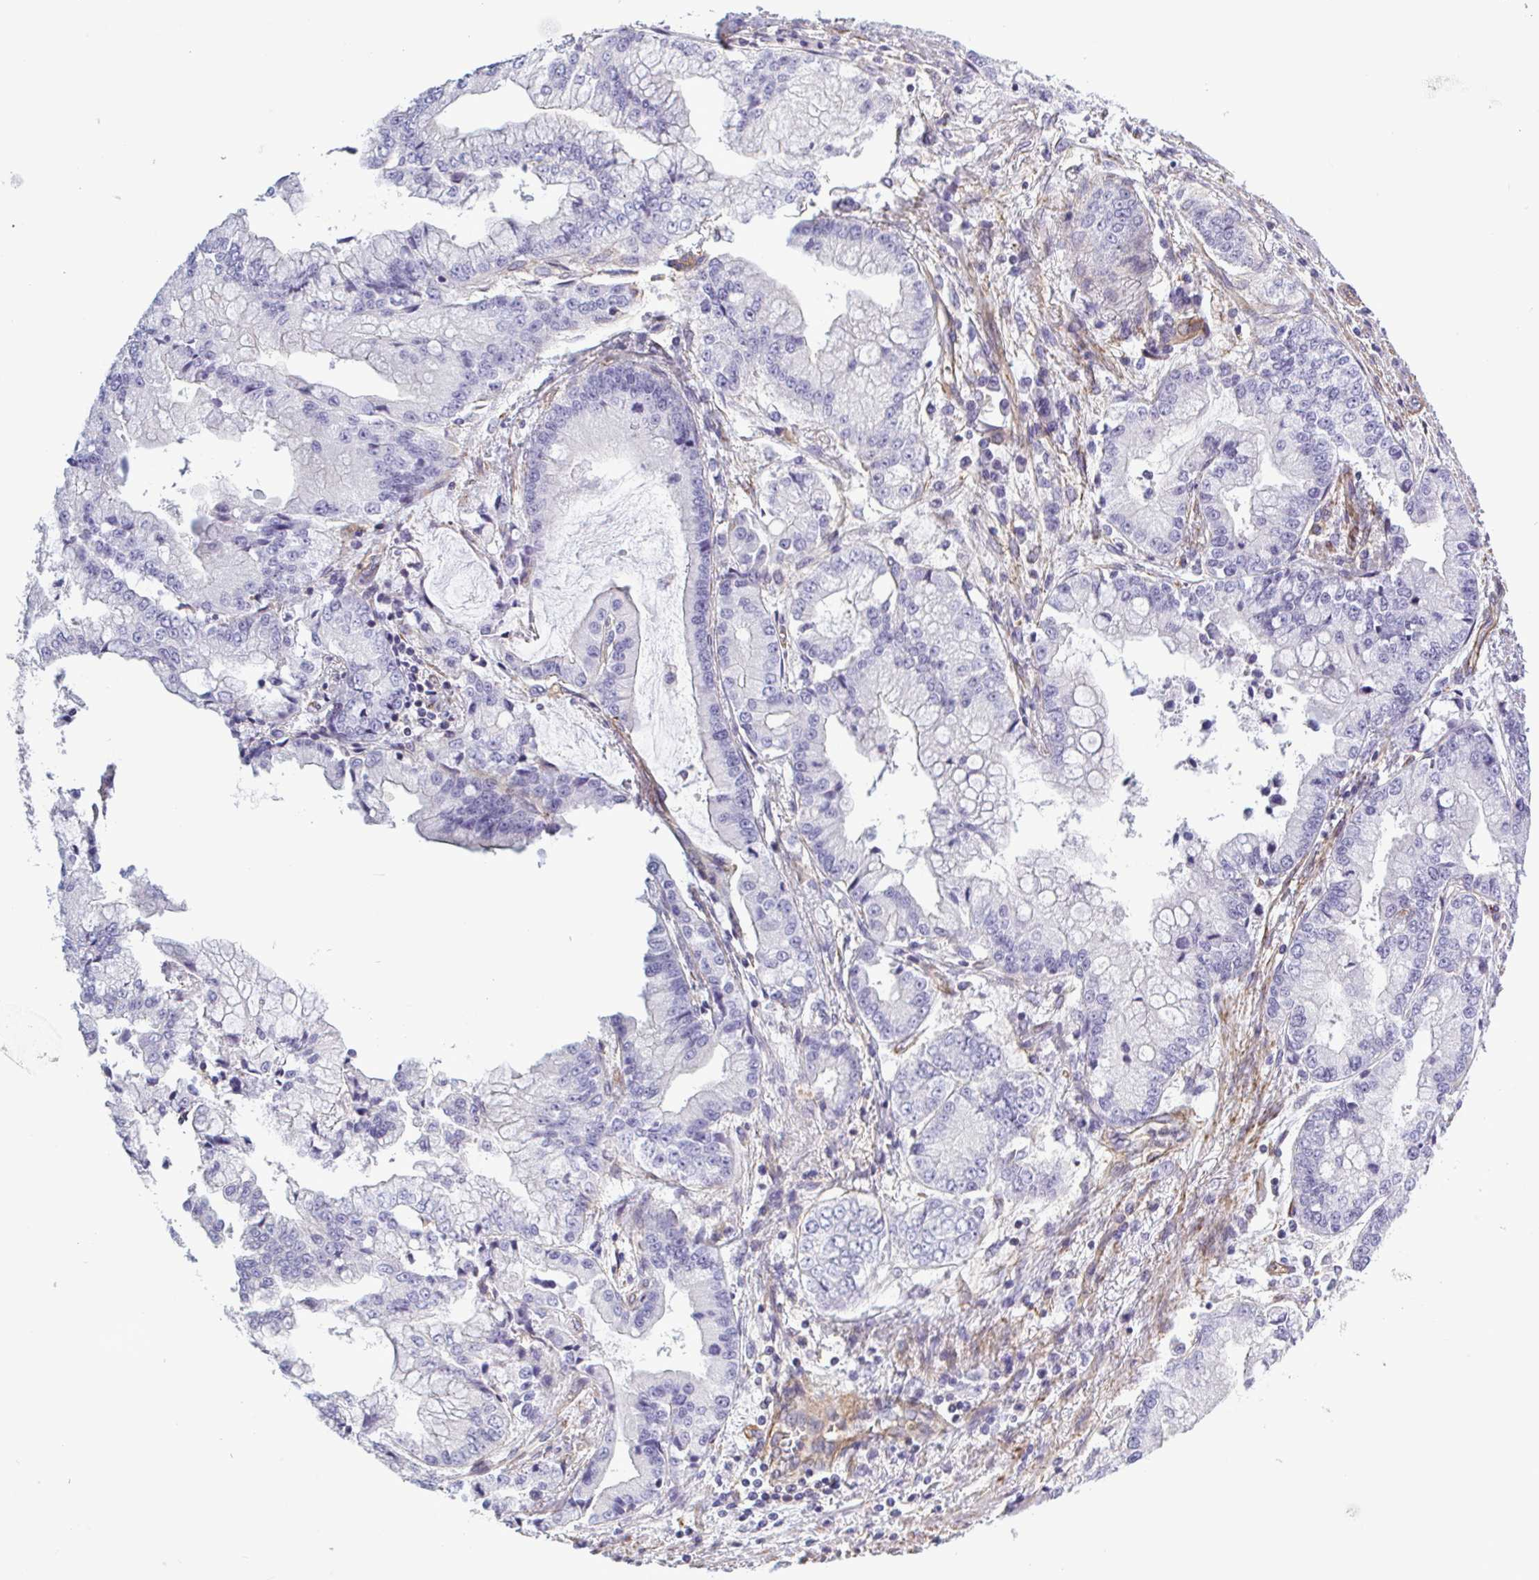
{"staining": {"intensity": "negative", "quantity": "none", "location": "none"}, "tissue": "stomach cancer", "cell_type": "Tumor cells", "image_type": "cancer", "snomed": [{"axis": "morphology", "description": "Adenocarcinoma, NOS"}, {"axis": "topography", "description": "Stomach, upper"}], "caption": "This is an immunohistochemistry micrograph of stomach adenocarcinoma. There is no positivity in tumor cells.", "gene": "SHISA7", "patient": {"sex": "female", "age": 74}}